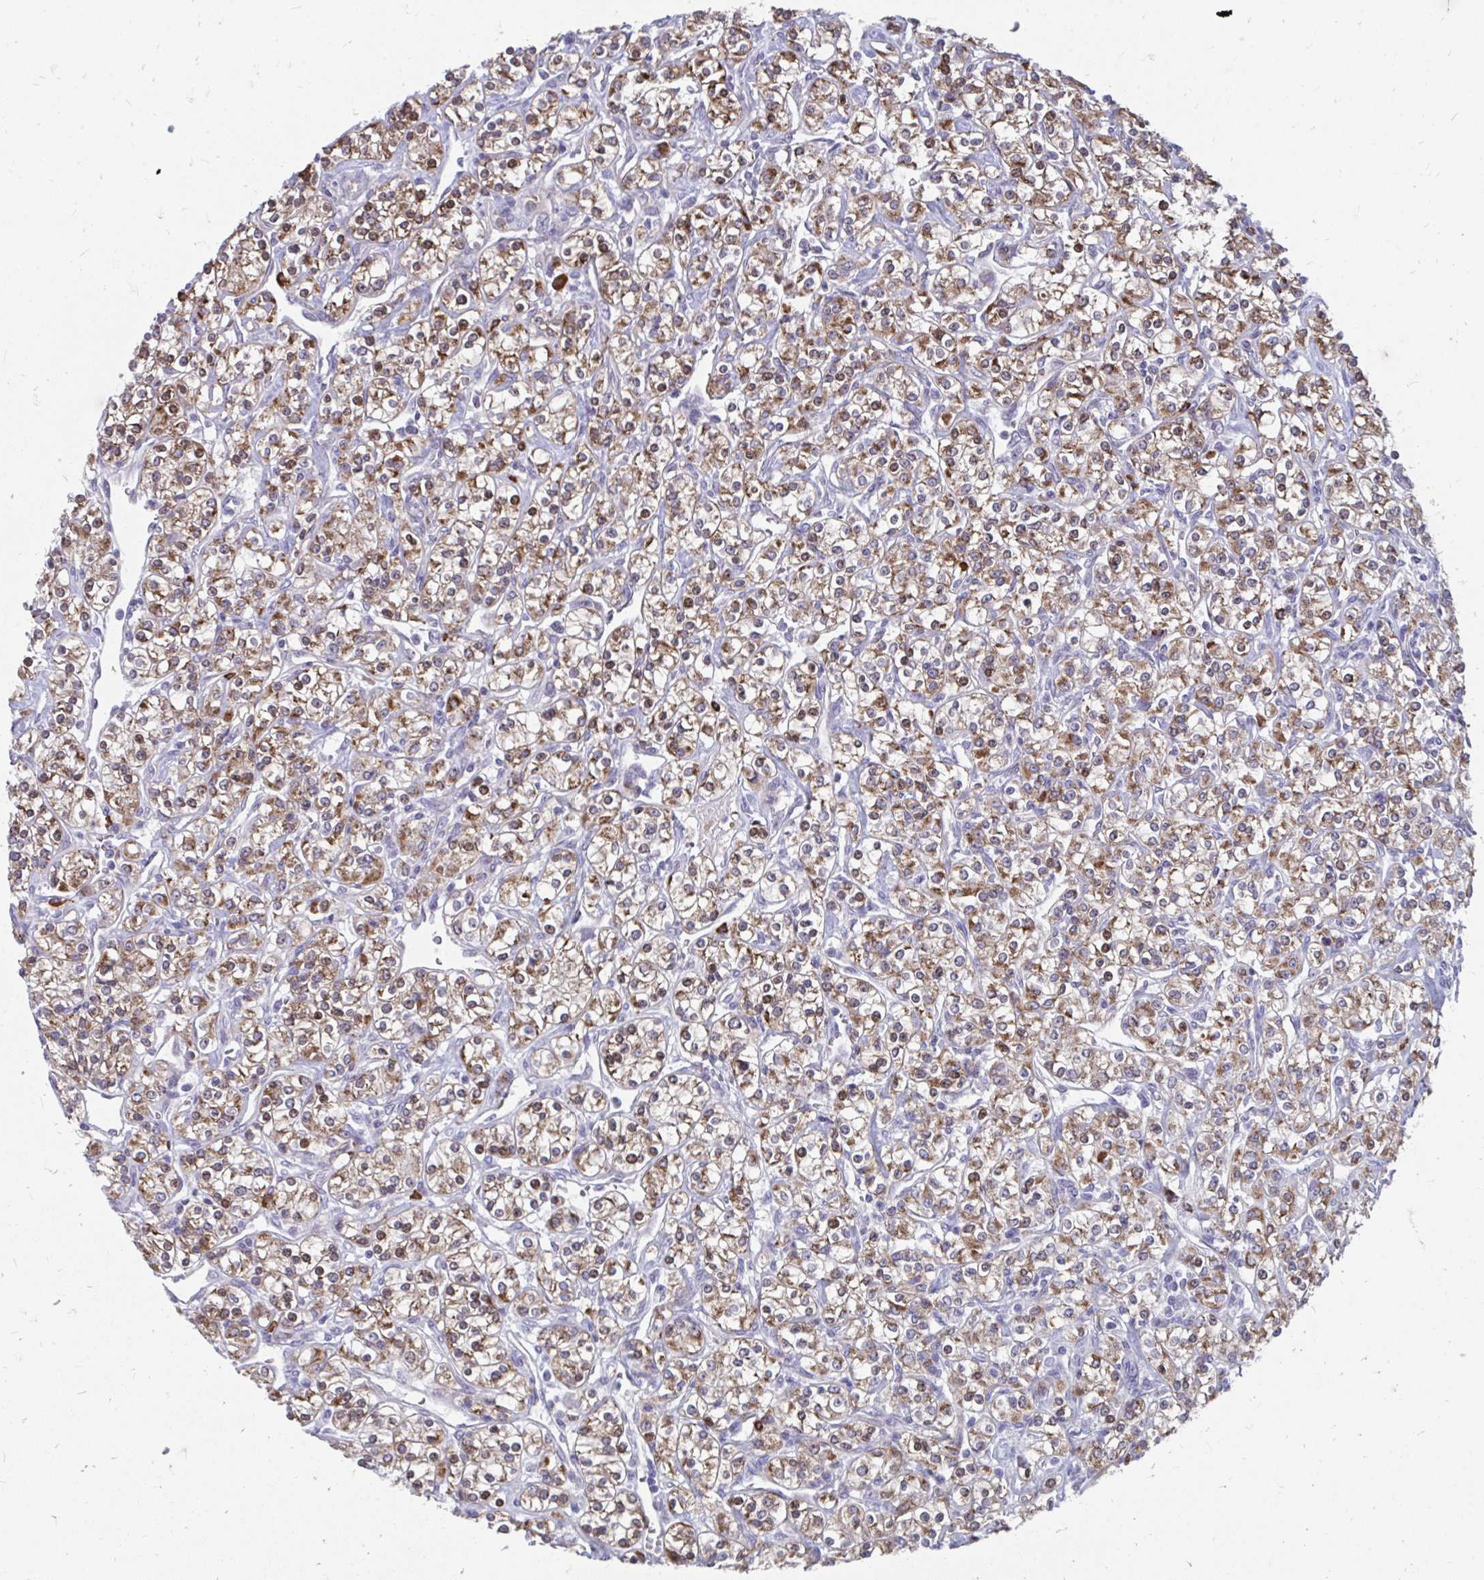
{"staining": {"intensity": "moderate", "quantity": ">75%", "location": "cytoplasmic/membranous"}, "tissue": "renal cancer", "cell_type": "Tumor cells", "image_type": "cancer", "snomed": [{"axis": "morphology", "description": "Adenocarcinoma, NOS"}, {"axis": "topography", "description": "Kidney"}], "caption": "Moderate cytoplasmic/membranous positivity is appreciated in about >75% of tumor cells in renal cancer (adenocarcinoma). The staining is performed using DAB brown chromogen to label protein expression. The nuclei are counter-stained blue using hematoxylin.", "gene": "PABIR3", "patient": {"sex": "male", "age": 77}}